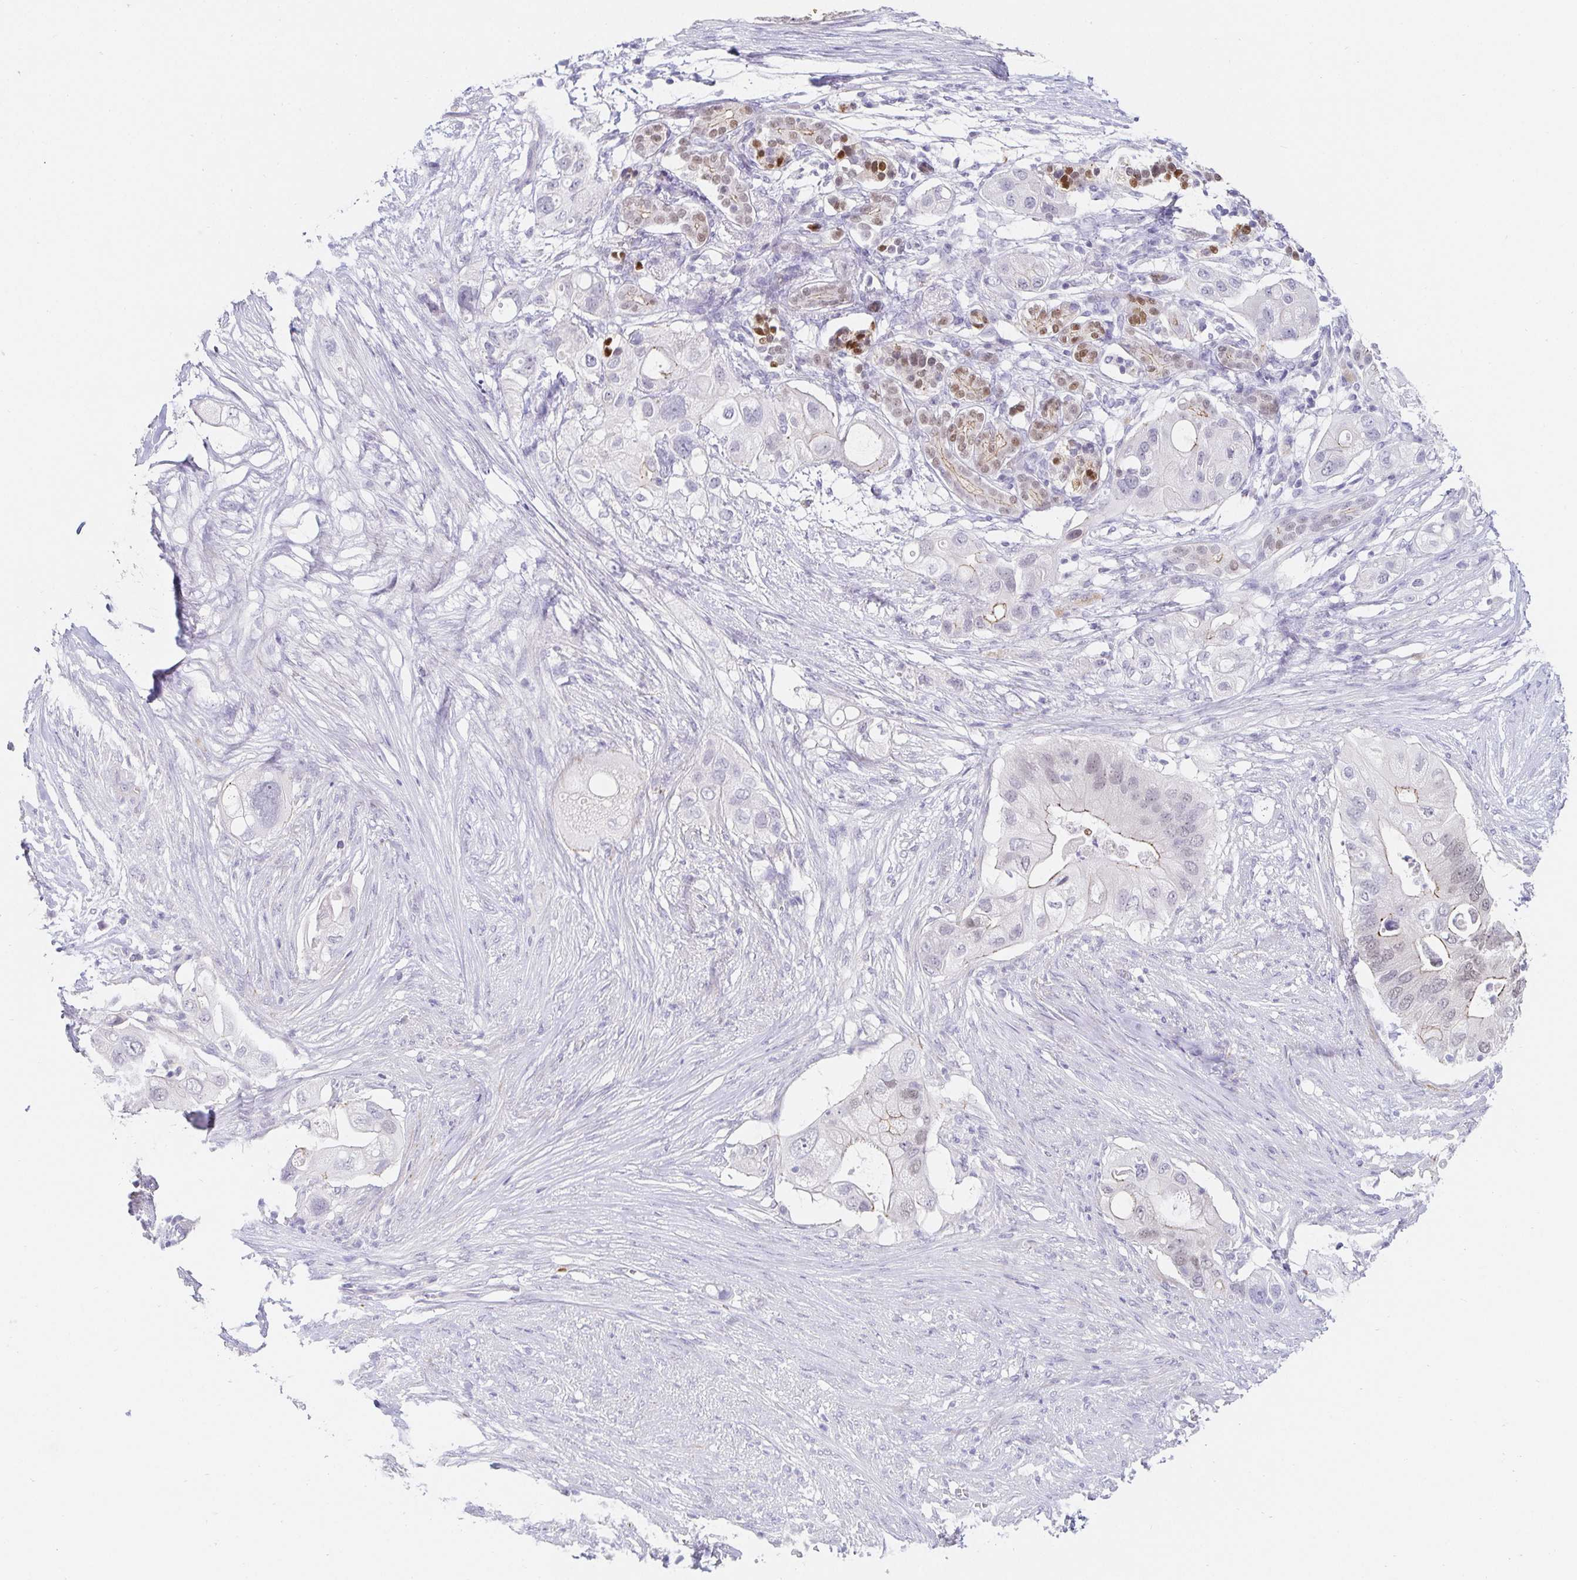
{"staining": {"intensity": "weak", "quantity": "25%-75%", "location": "cytoplasmic/membranous,nuclear"}, "tissue": "pancreatic cancer", "cell_type": "Tumor cells", "image_type": "cancer", "snomed": [{"axis": "morphology", "description": "Adenocarcinoma, NOS"}, {"axis": "topography", "description": "Pancreas"}], "caption": "A brown stain highlights weak cytoplasmic/membranous and nuclear staining of a protein in pancreatic cancer (adenocarcinoma) tumor cells. The staining was performed using DAB (3,3'-diaminobenzidine) to visualize the protein expression in brown, while the nuclei were stained in blue with hematoxylin (Magnification: 20x).", "gene": "PDX1", "patient": {"sex": "female", "age": 72}}